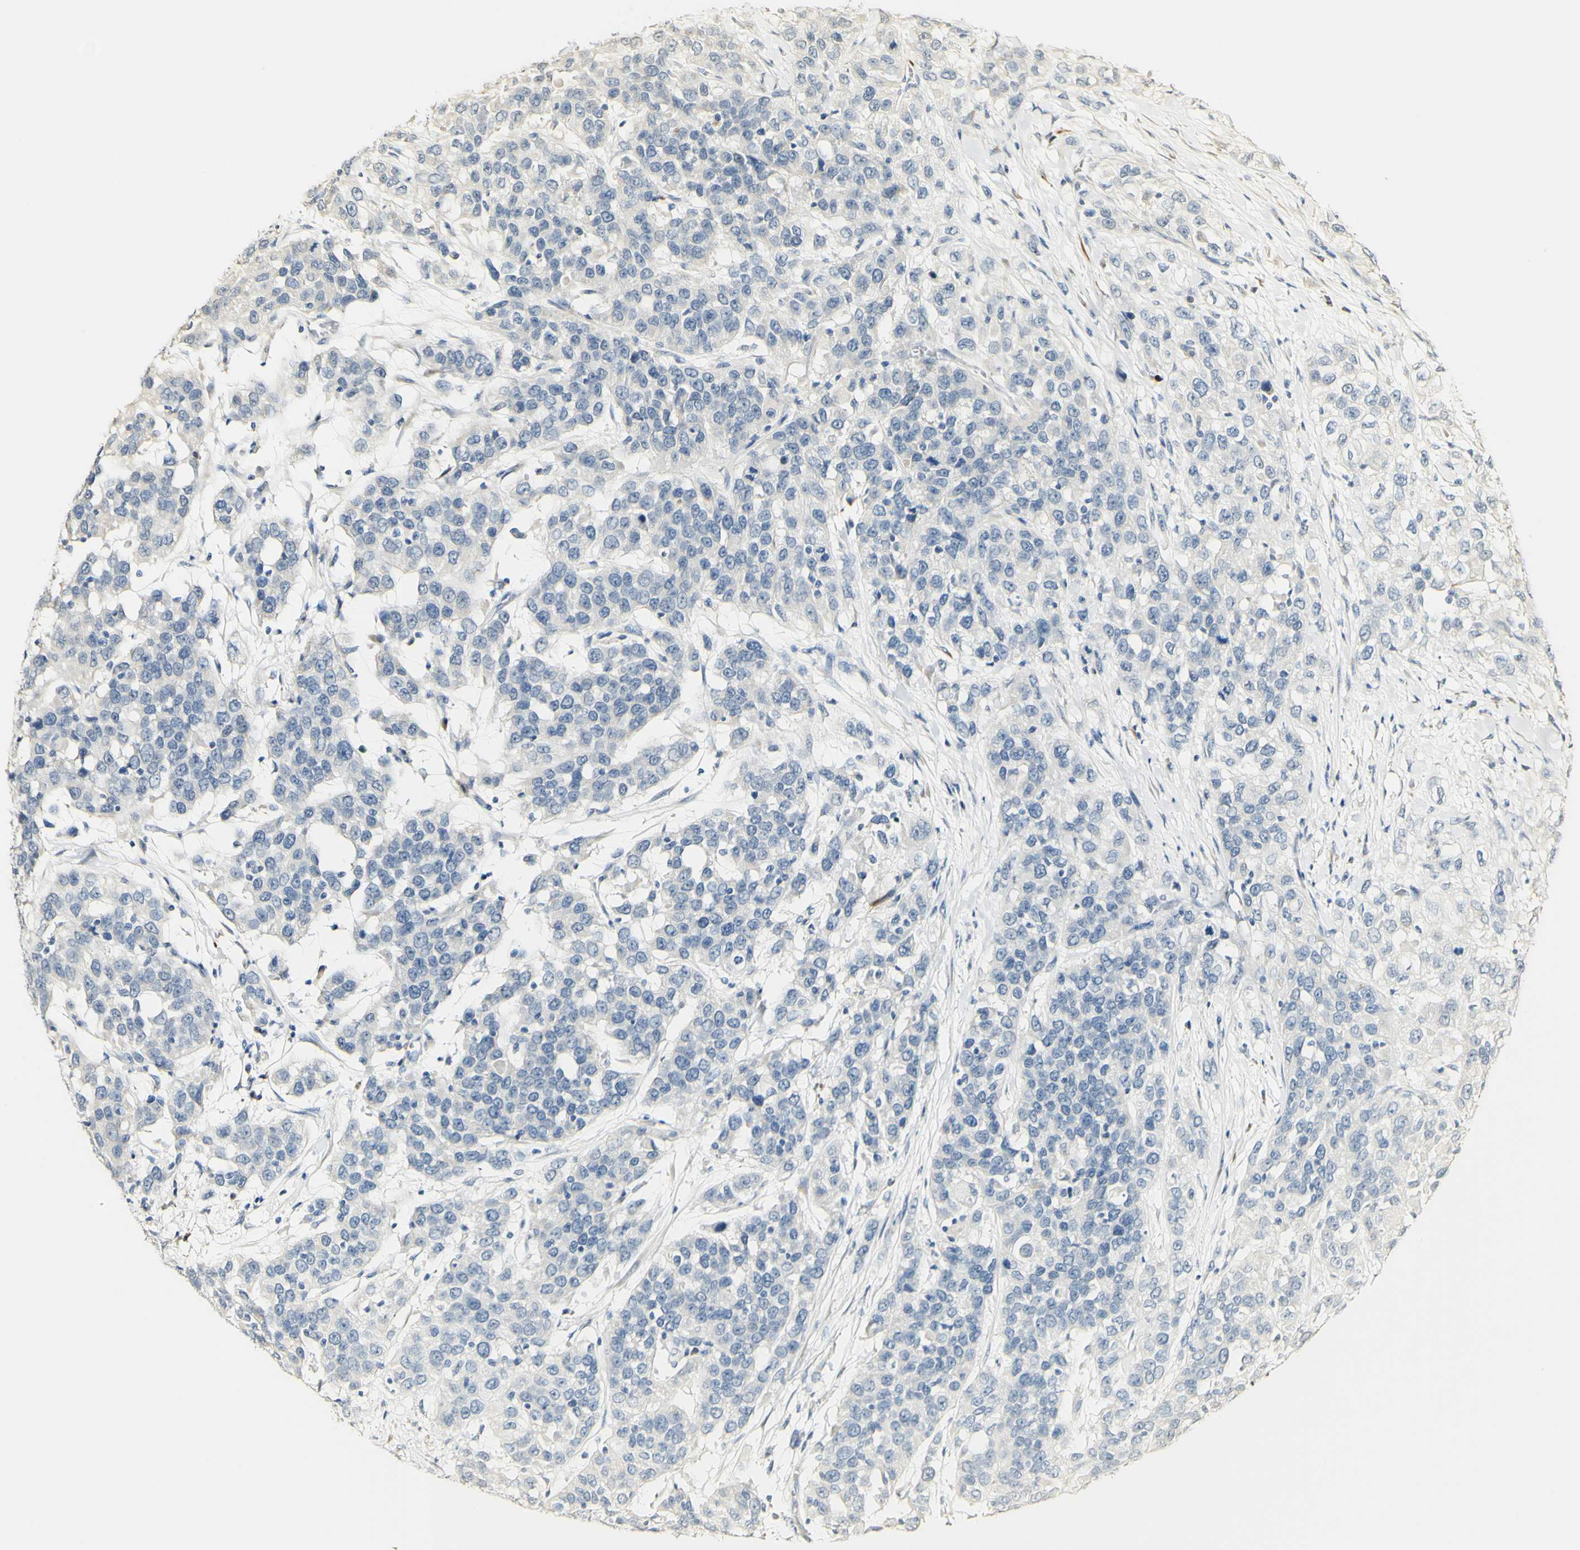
{"staining": {"intensity": "negative", "quantity": "none", "location": "none"}, "tissue": "urothelial cancer", "cell_type": "Tumor cells", "image_type": "cancer", "snomed": [{"axis": "morphology", "description": "Urothelial carcinoma, High grade"}, {"axis": "topography", "description": "Urinary bladder"}], "caption": "This is an immunohistochemistry (IHC) micrograph of human urothelial carcinoma (high-grade). There is no staining in tumor cells.", "gene": "FMO3", "patient": {"sex": "female", "age": 80}}